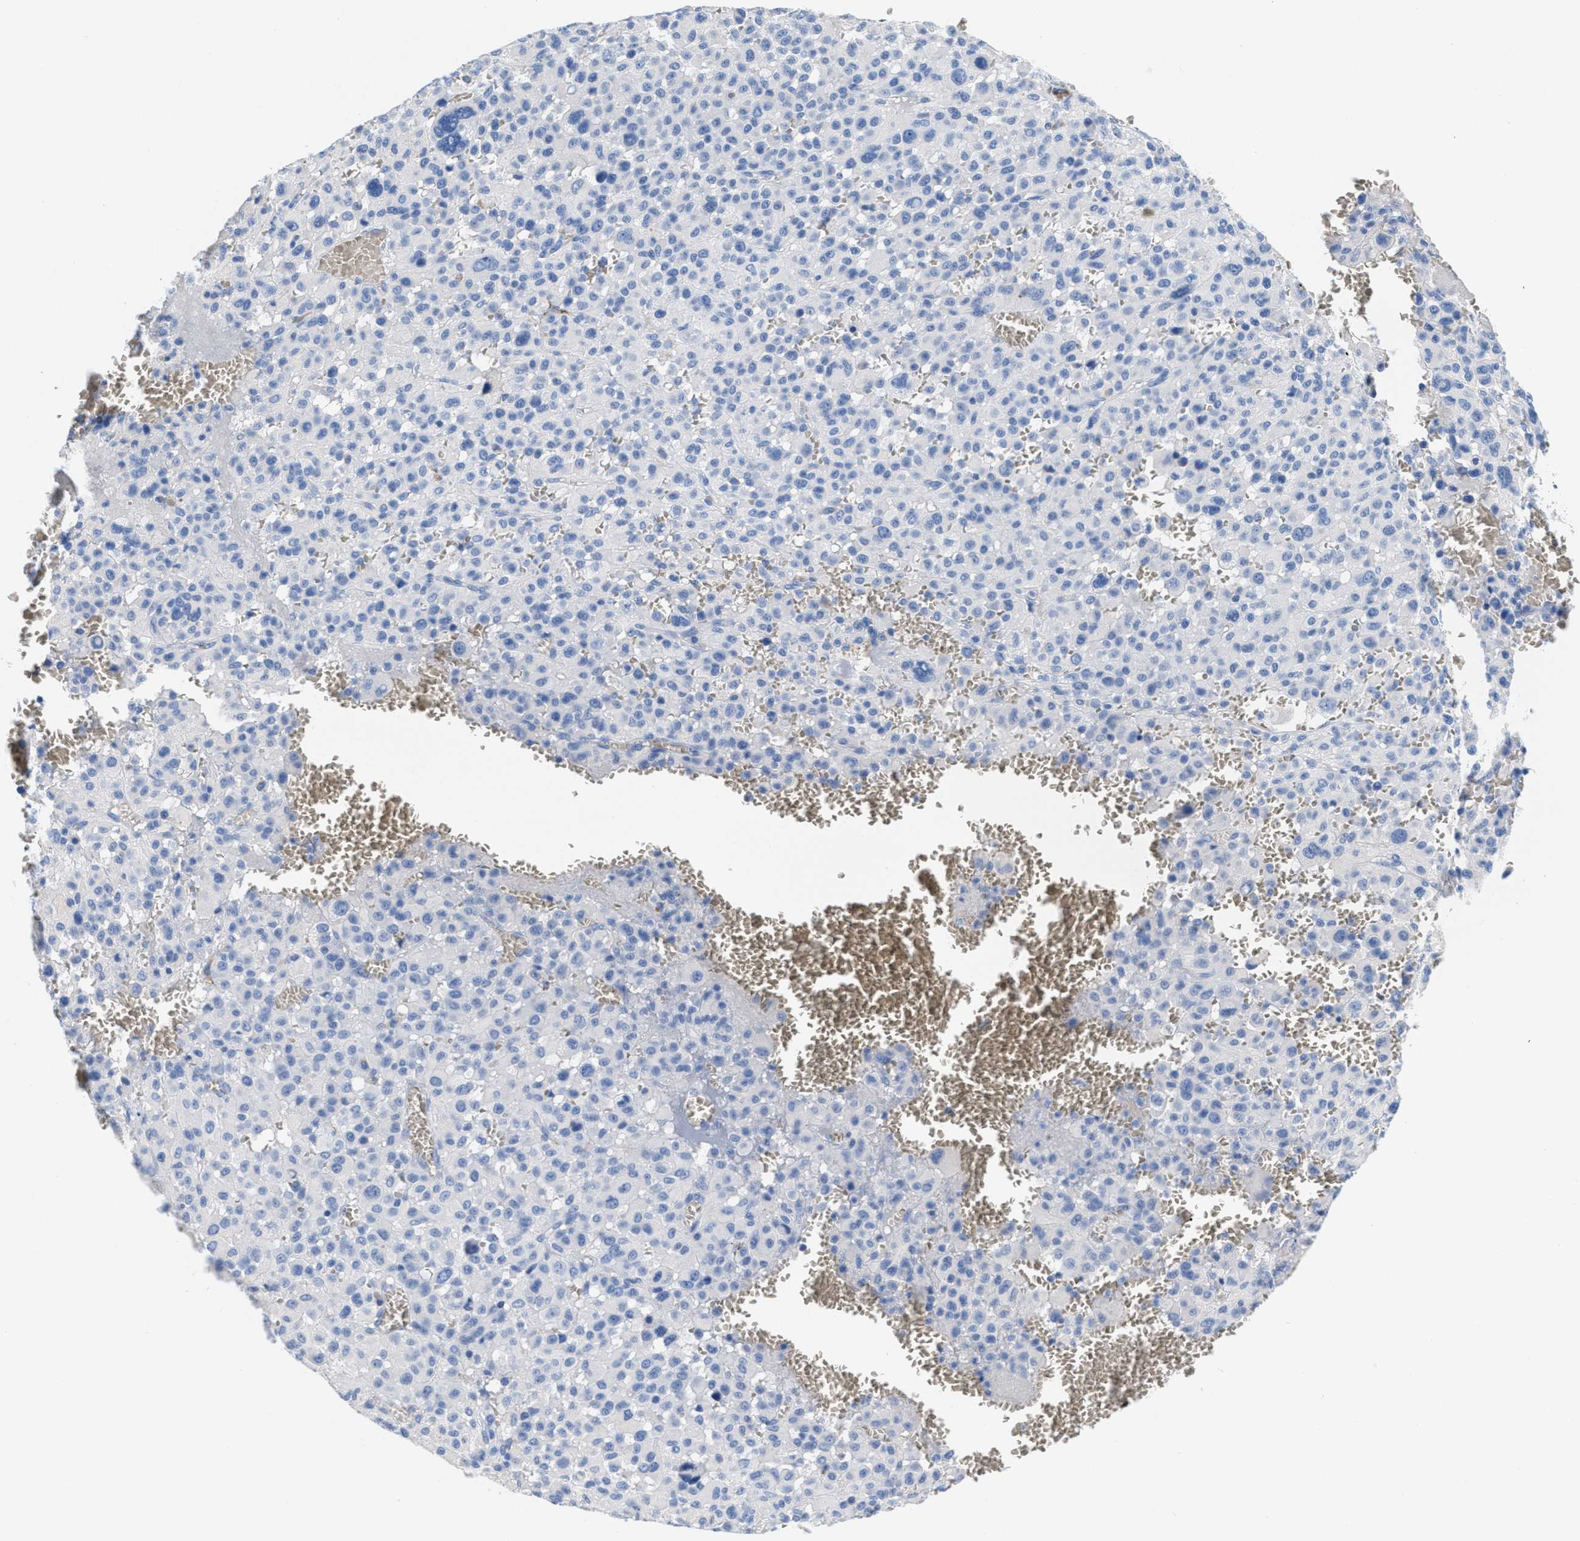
{"staining": {"intensity": "negative", "quantity": "none", "location": "none"}, "tissue": "melanoma", "cell_type": "Tumor cells", "image_type": "cancer", "snomed": [{"axis": "morphology", "description": "Malignant melanoma, Metastatic site"}, {"axis": "topography", "description": "Skin"}], "caption": "Tumor cells show no significant protein positivity in malignant melanoma (metastatic site).", "gene": "SLFN13", "patient": {"sex": "female", "age": 74}}